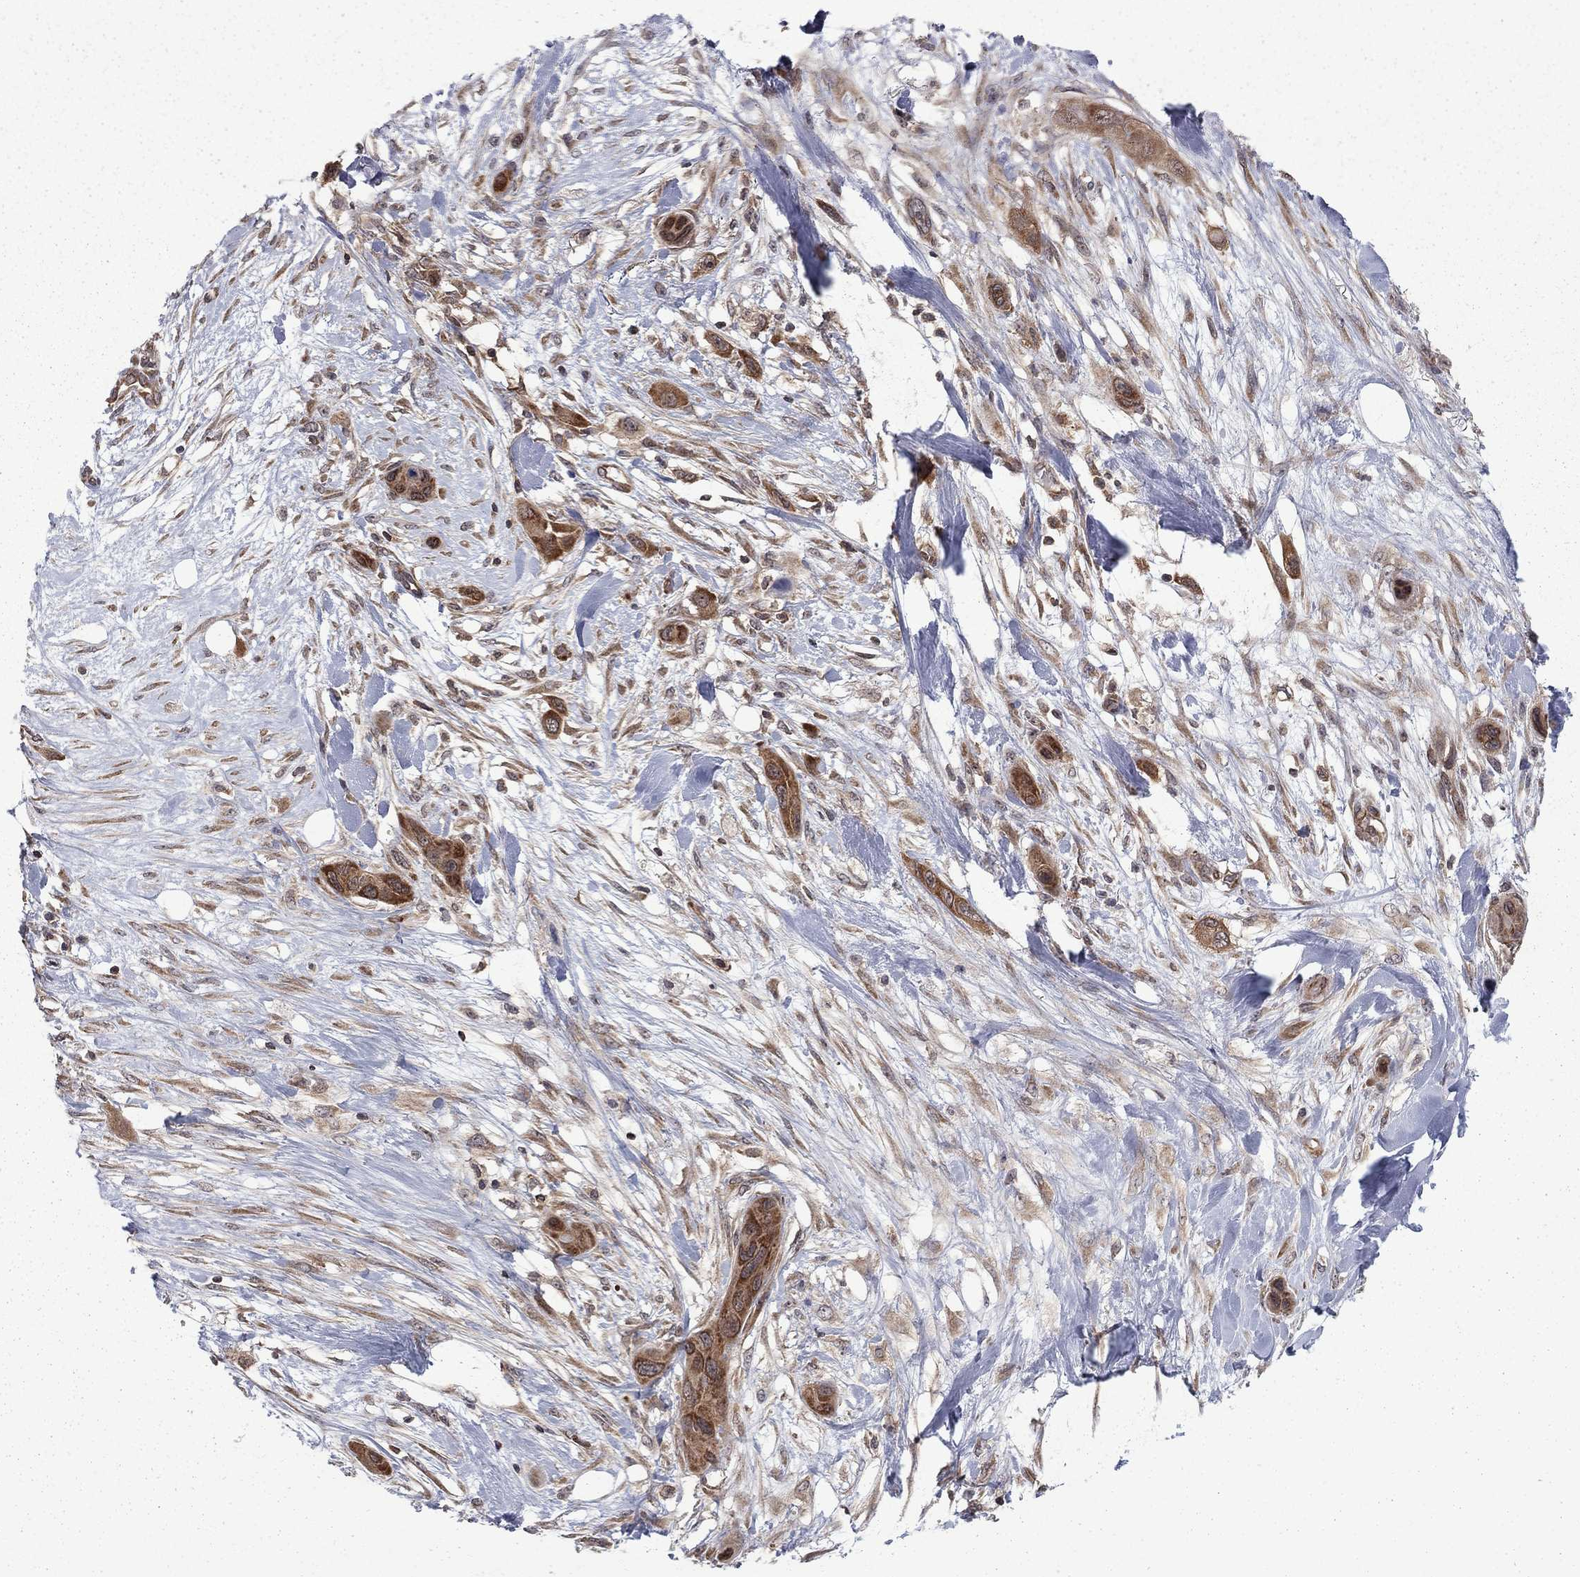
{"staining": {"intensity": "strong", "quantity": "25%-75%", "location": "cytoplasmic/membranous"}, "tissue": "skin cancer", "cell_type": "Tumor cells", "image_type": "cancer", "snomed": [{"axis": "morphology", "description": "Squamous cell carcinoma, NOS"}, {"axis": "topography", "description": "Skin"}], "caption": "A high-resolution histopathology image shows immunohistochemistry (IHC) staining of skin cancer, which reveals strong cytoplasmic/membranous positivity in approximately 25%-75% of tumor cells.", "gene": "NAA50", "patient": {"sex": "male", "age": 79}}